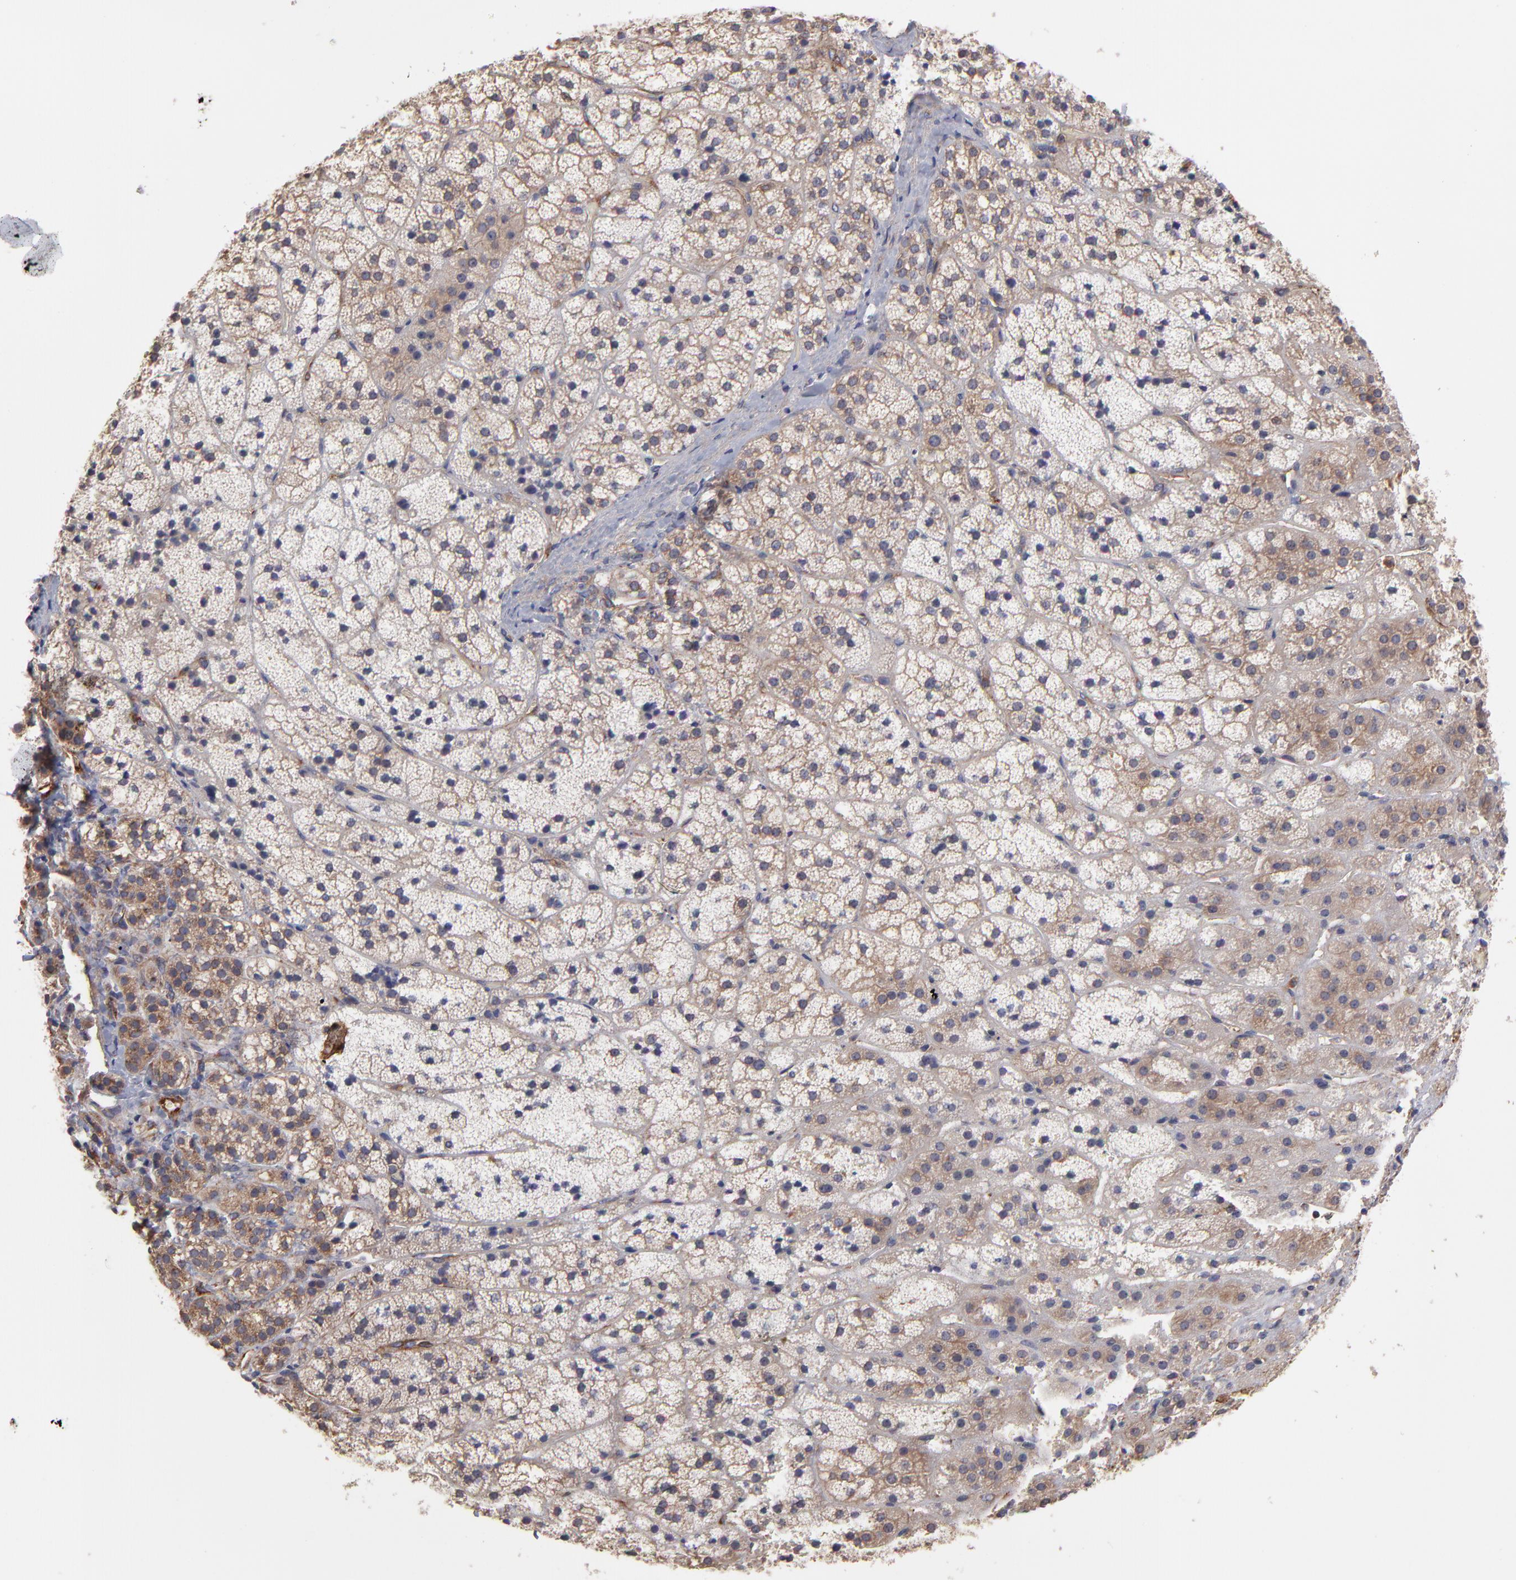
{"staining": {"intensity": "negative", "quantity": "none", "location": "none"}, "tissue": "adrenal gland", "cell_type": "Glandular cells", "image_type": "normal", "snomed": [{"axis": "morphology", "description": "Normal tissue, NOS"}, {"axis": "topography", "description": "Adrenal gland"}], "caption": "A histopathology image of human adrenal gland is negative for staining in glandular cells. Nuclei are stained in blue.", "gene": "ASB7", "patient": {"sex": "female", "age": 44}}